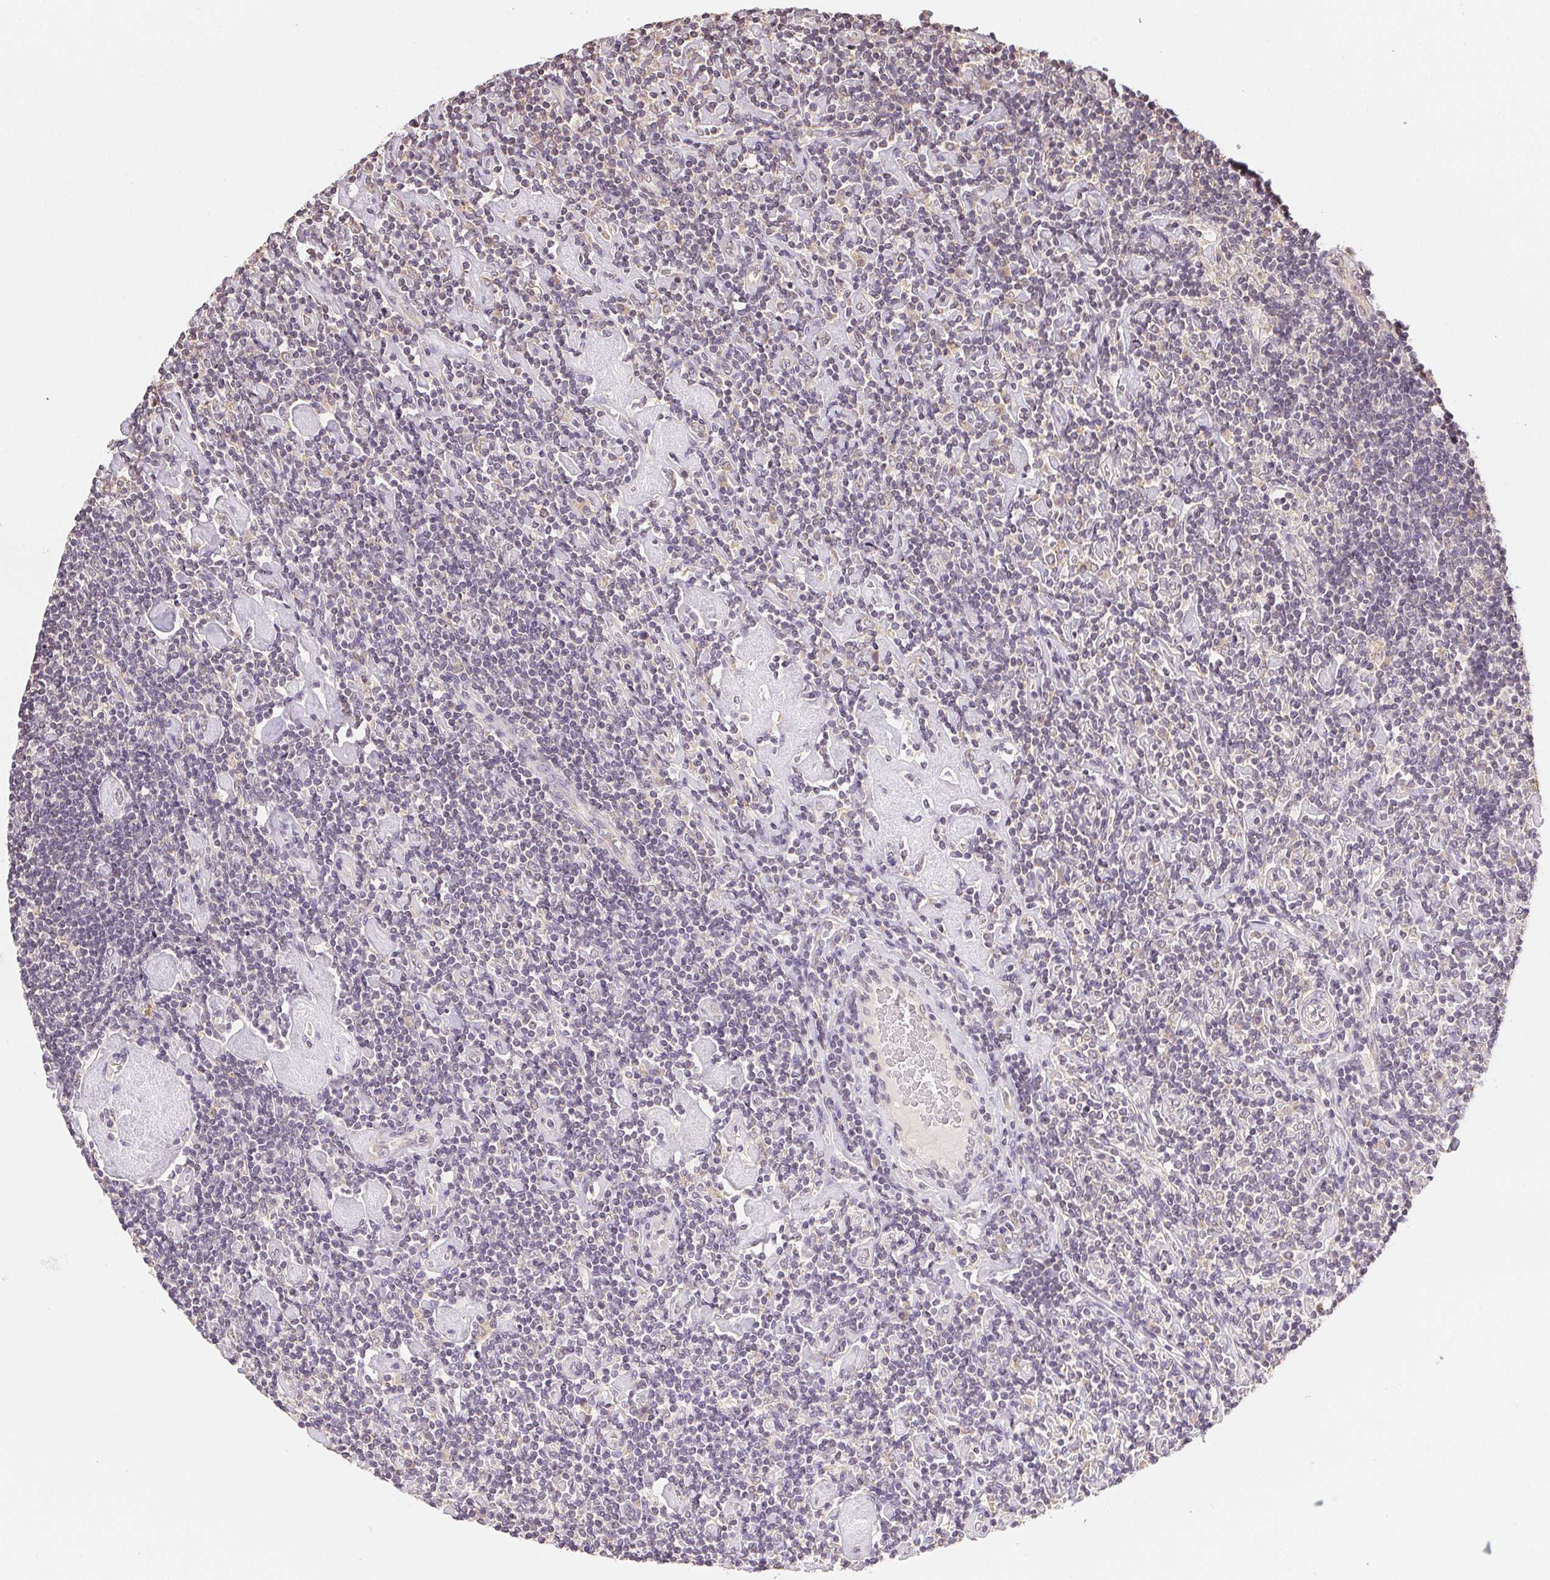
{"staining": {"intensity": "negative", "quantity": "none", "location": "none"}, "tissue": "lymphoma", "cell_type": "Tumor cells", "image_type": "cancer", "snomed": [{"axis": "morphology", "description": "Hodgkin's disease, NOS"}, {"axis": "topography", "description": "Lymph node"}], "caption": "Tumor cells show no significant staining in lymphoma.", "gene": "SEZ6L2", "patient": {"sex": "male", "age": 40}}